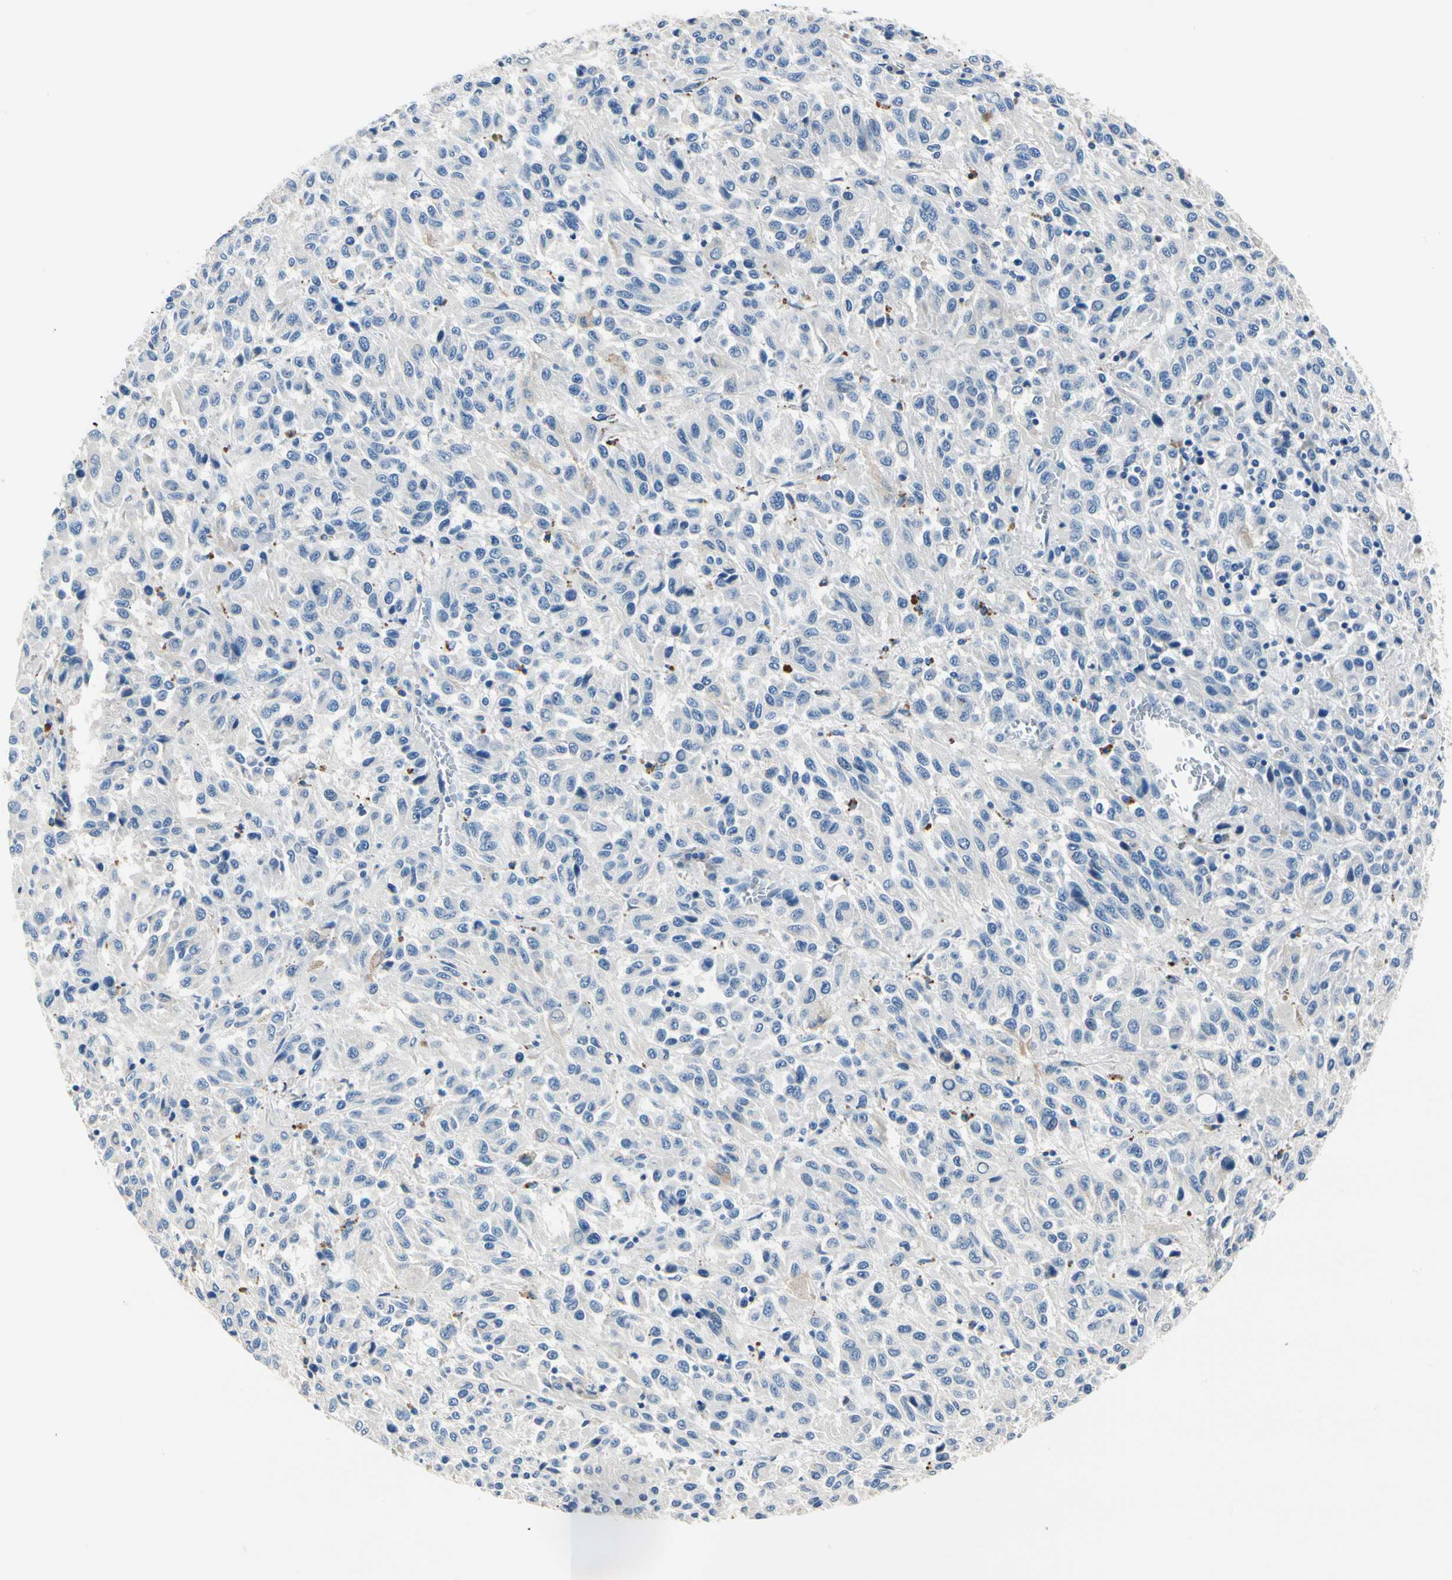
{"staining": {"intensity": "negative", "quantity": "none", "location": "none"}, "tissue": "melanoma", "cell_type": "Tumor cells", "image_type": "cancer", "snomed": [{"axis": "morphology", "description": "Malignant melanoma, Metastatic site"}, {"axis": "topography", "description": "Lung"}], "caption": "Melanoma stained for a protein using immunohistochemistry (IHC) exhibits no expression tumor cells.", "gene": "TGFBR3", "patient": {"sex": "male", "age": 64}}